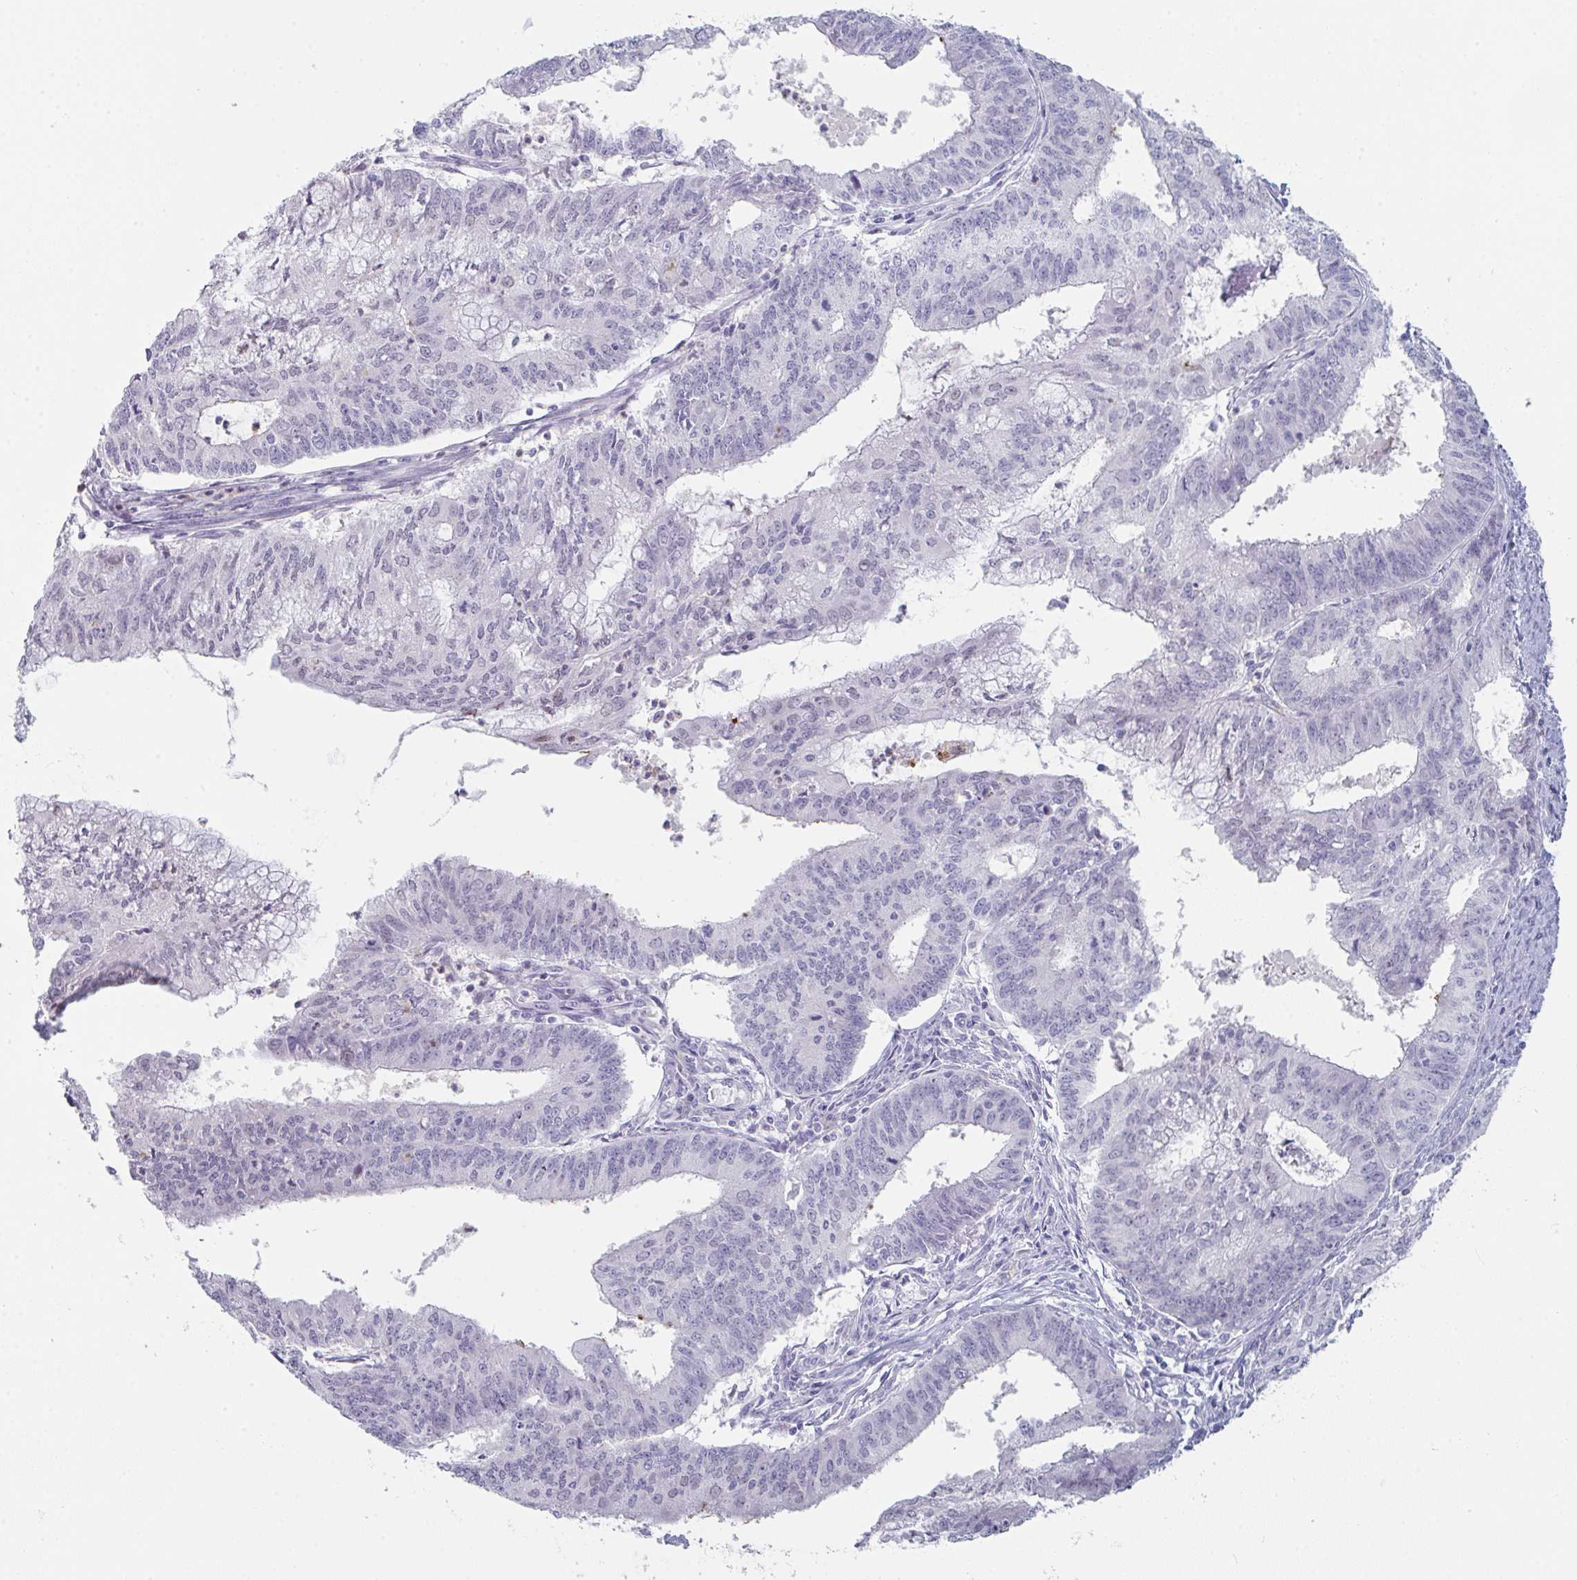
{"staining": {"intensity": "negative", "quantity": "none", "location": "none"}, "tissue": "endometrial cancer", "cell_type": "Tumor cells", "image_type": "cancer", "snomed": [{"axis": "morphology", "description": "Adenocarcinoma, NOS"}, {"axis": "topography", "description": "Endometrium"}], "caption": "This is an IHC photomicrograph of endometrial adenocarcinoma. There is no staining in tumor cells.", "gene": "RUBCN", "patient": {"sex": "female", "age": 61}}